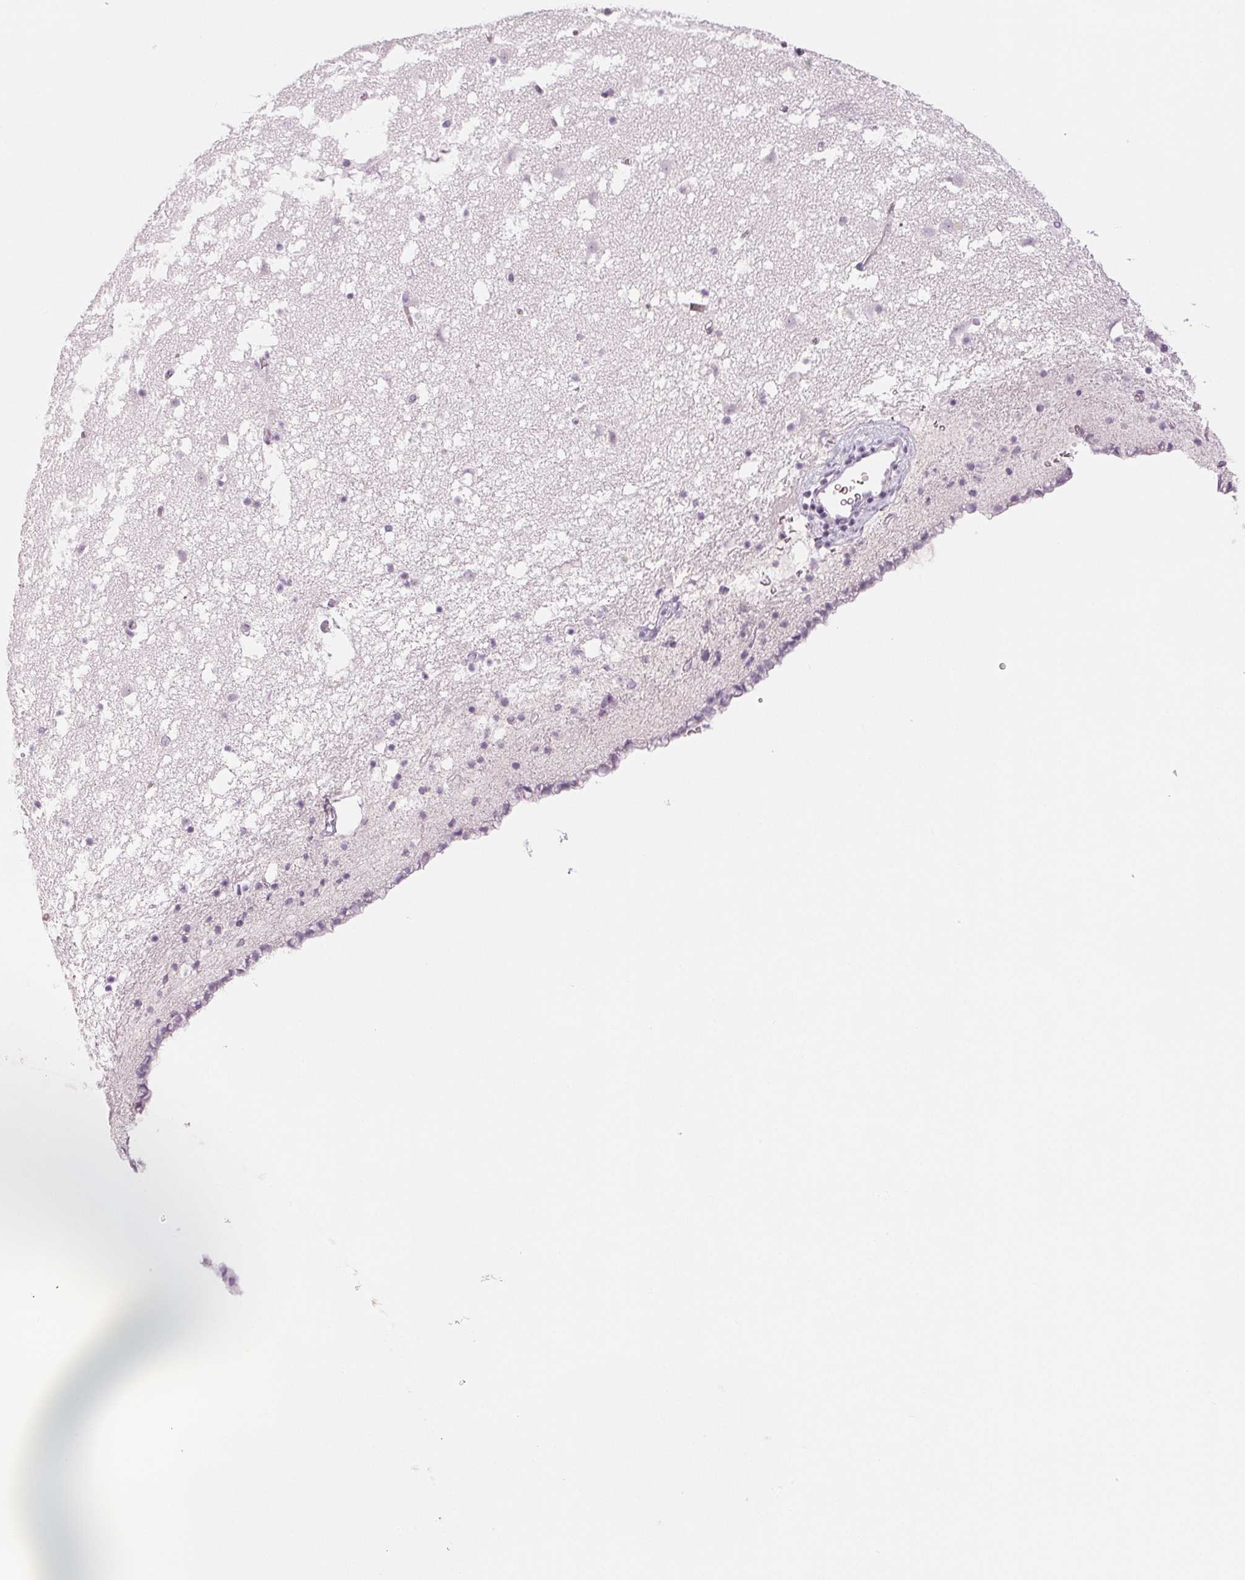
{"staining": {"intensity": "negative", "quantity": "none", "location": "none"}, "tissue": "caudate", "cell_type": "Glial cells", "image_type": "normal", "snomed": [{"axis": "morphology", "description": "Normal tissue, NOS"}, {"axis": "topography", "description": "Lateral ventricle wall"}], "caption": "DAB immunohistochemical staining of unremarkable caudate shows no significant positivity in glial cells. (Immunohistochemistry (ihc), brightfield microscopy, high magnification).", "gene": "EHHADH", "patient": {"sex": "female", "age": 42}}